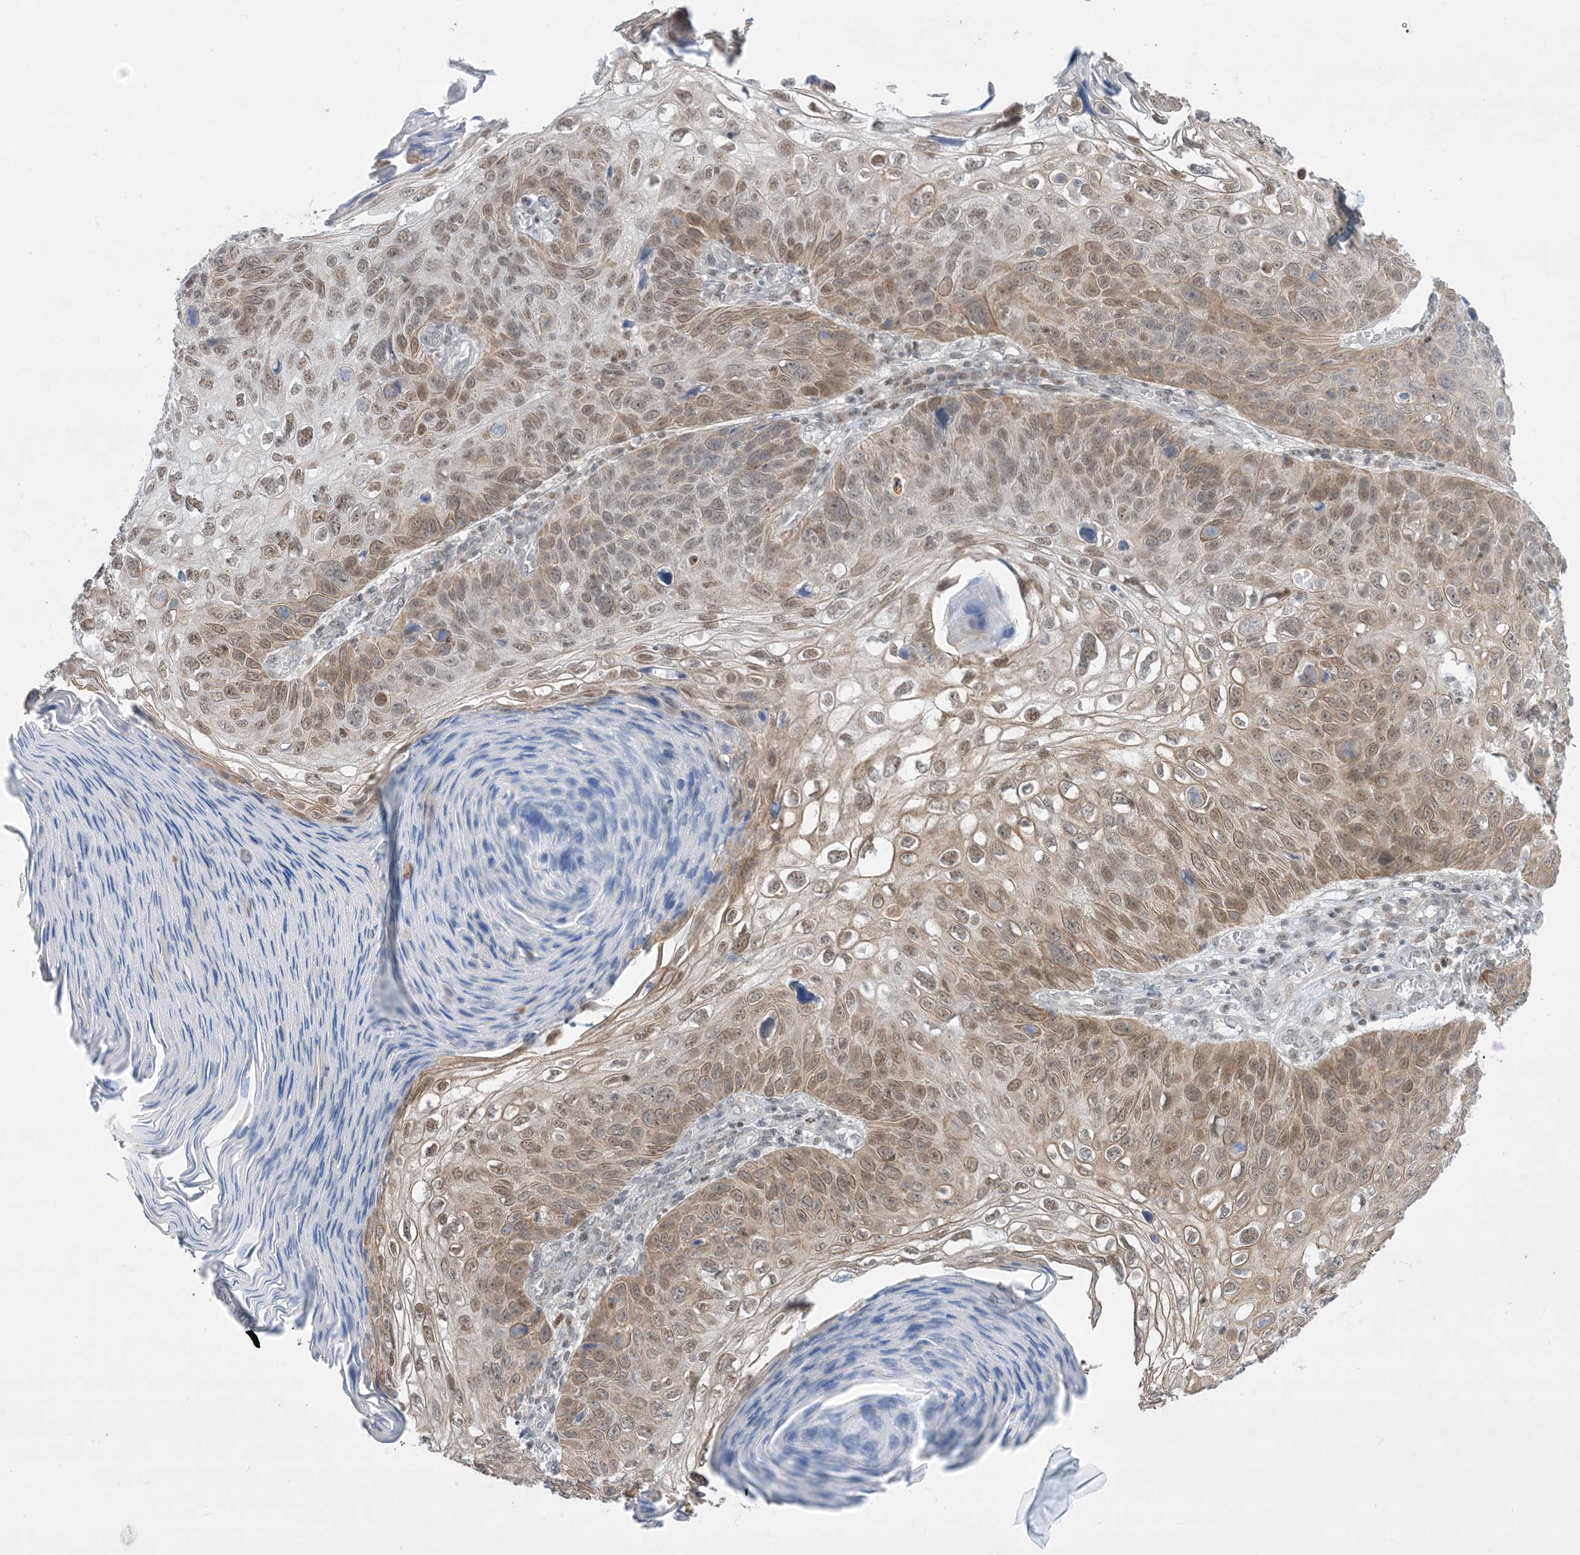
{"staining": {"intensity": "moderate", "quantity": ">75%", "location": "cytoplasmic/membranous,nuclear"}, "tissue": "skin cancer", "cell_type": "Tumor cells", "image_type": "cancer", "snomed": [{"axis": "morphology", "description": "Squamous cell carcinoma, NOS"}, {"axis": "topography", "description": "Skin"}], "caption": "Protein staining displays moderate cytoplasmic/membranous and nuclear expression in approximately >75% of tumor cells in skin cancer.", "gene": "TFPT", "patient": {"sex": "female", "age": 90}}